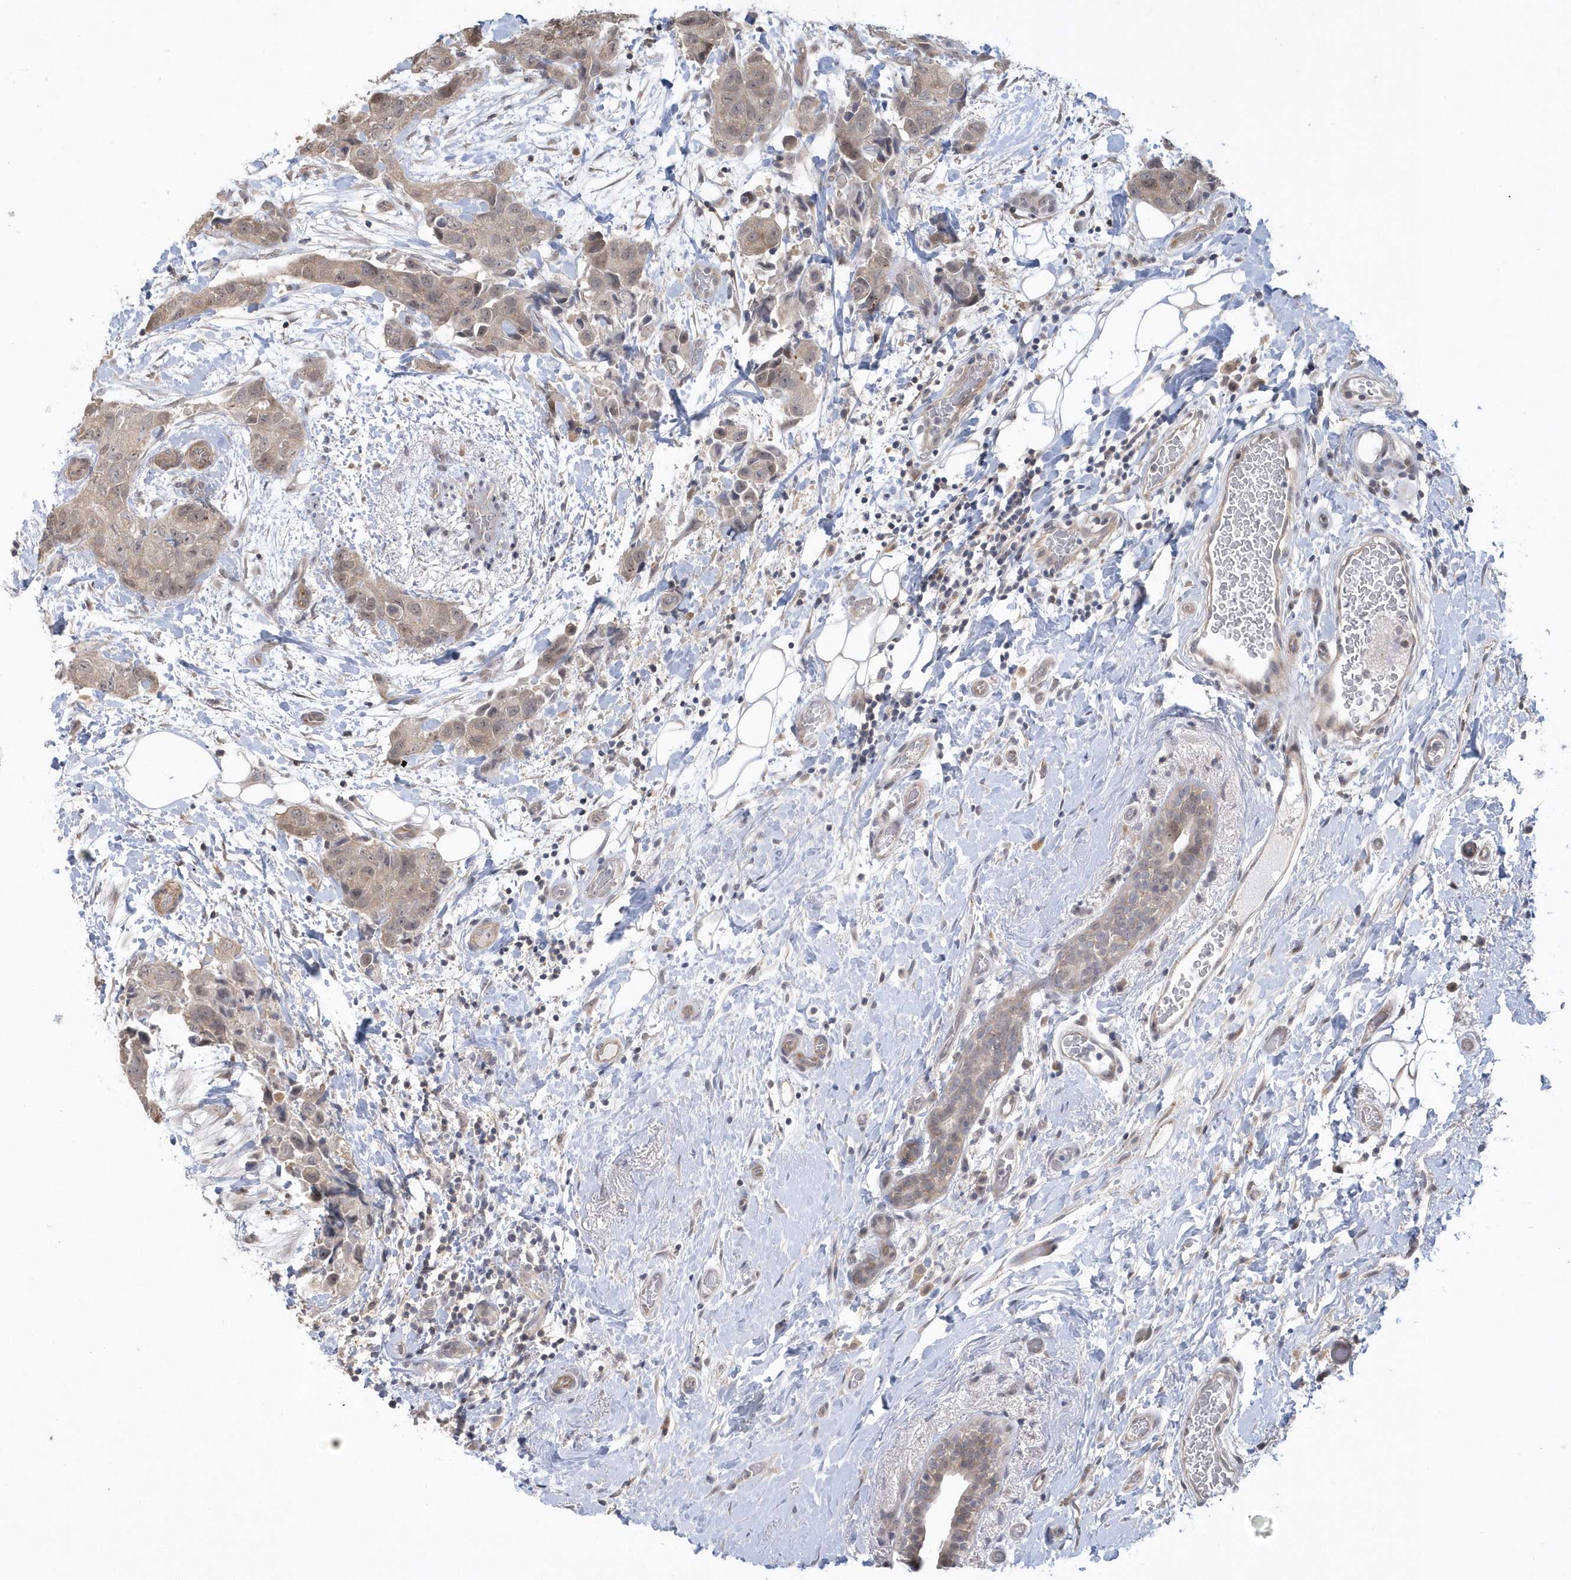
{"staining": {"intensity": "weak", "quantity": ">75%", "location": "cytoplasmic/membranous"}, "tissue": "breast cancer", "cell_type": "Tumor cells", "image_type": "cancer", "snomed": [{"axis": "morphology", "description": "Duct carcinoma"}, {"axis": "topography", "description": "Breast"}], "caption": "Invasive ductal carcinoma (breast) stained for a protein demonstrates weak cytoplasmic/membranous positivity in tumor cells.", "gene": "CRIP3", "patient": {"sex": "female", "age": 62}}